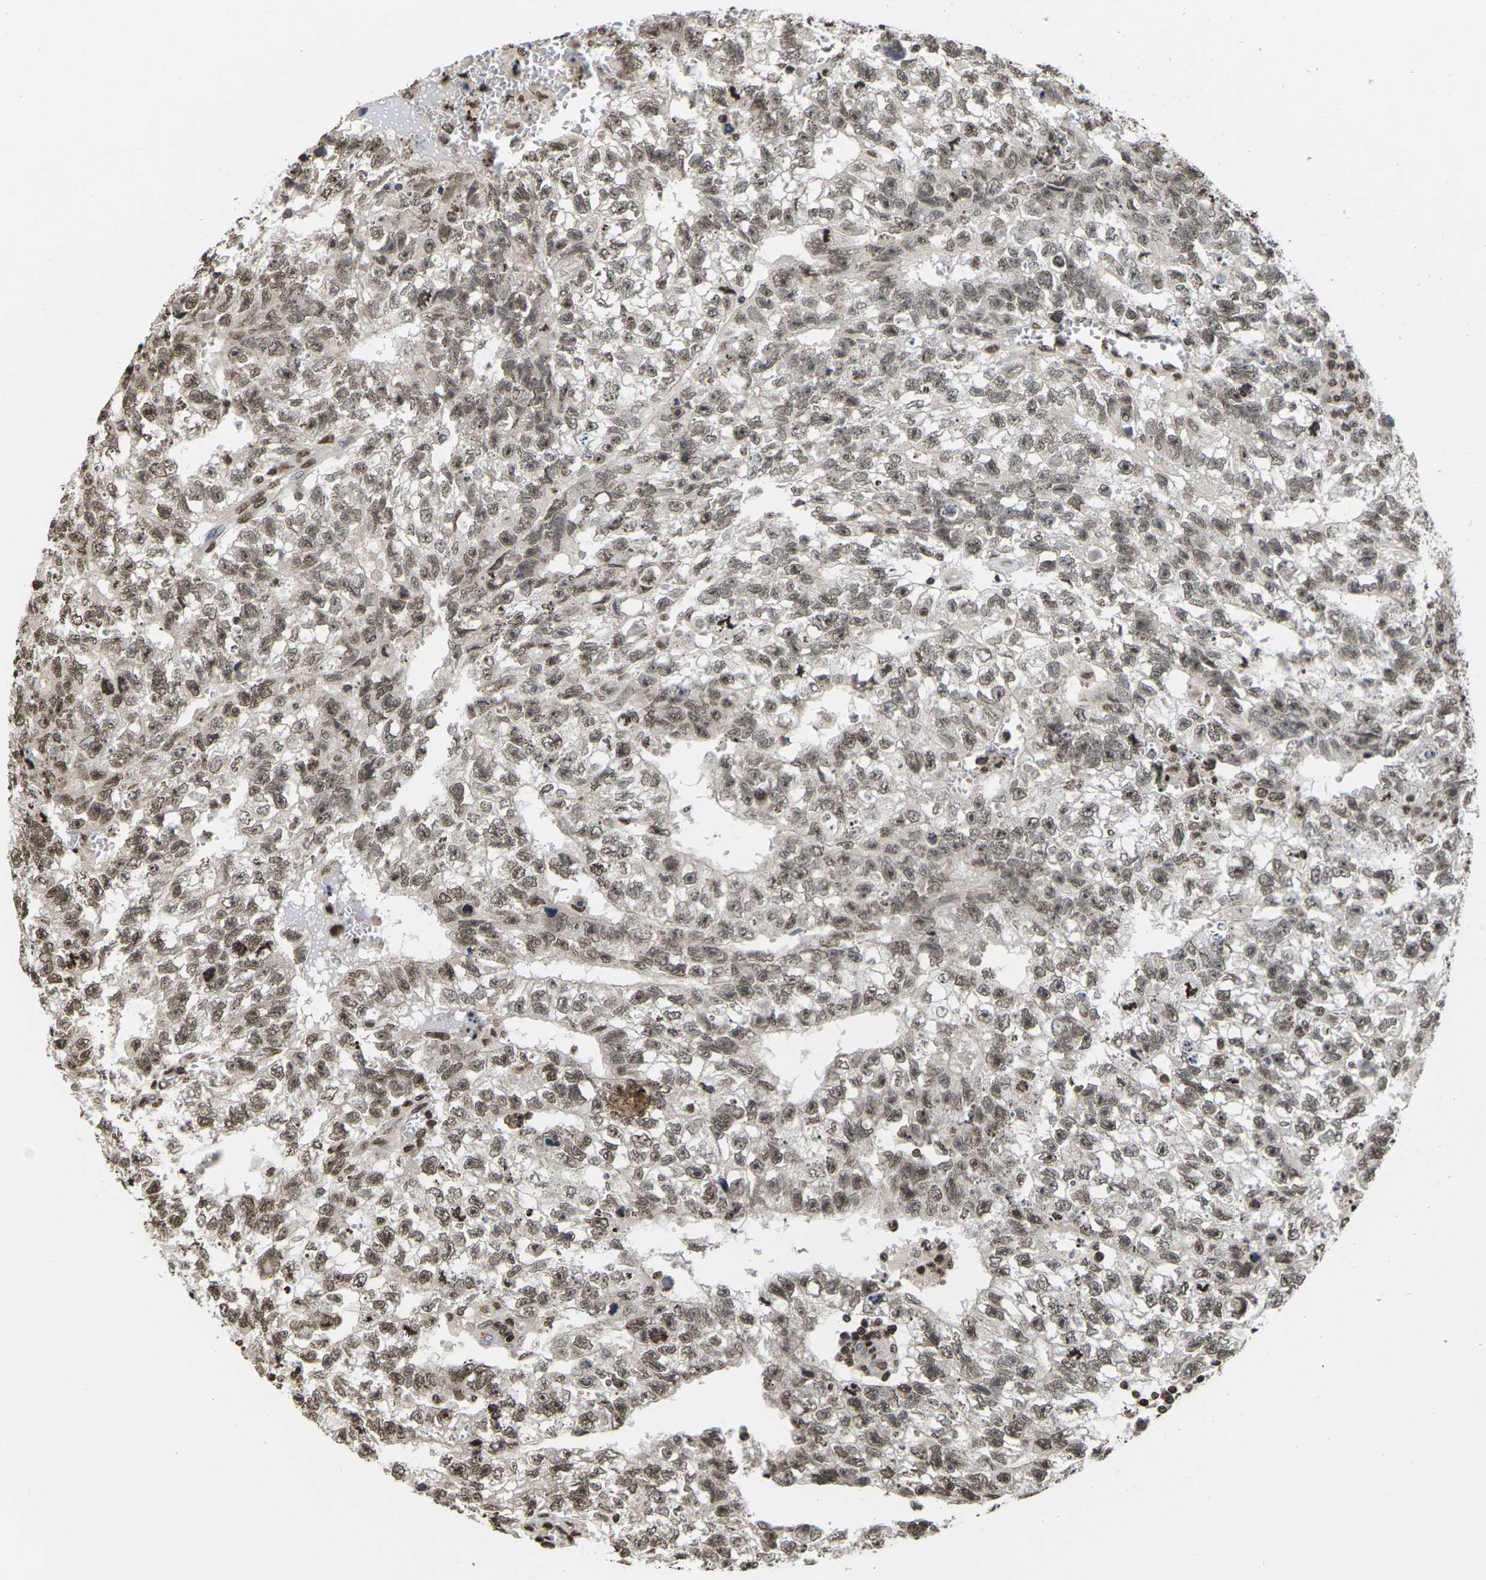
{"staining": {"intensity": "weak", "quantity": ">75%", "location": "nuclear"}, "tissue": "testis cancer", "cell_type": "Tumor cells", "image_type": "cancer", "snomed": [{"axis": "morphology", "description": "Seminoma, NOS"}, {"axis": "morphology", "description": "Carcinoma, Embryonal, NOS"}, {"axis": "topography", "description": "Testis"}], "caption": "DAB (3,3'-diaminobenzidine) immunohistochemical staining of testis embryonal carcinoma shows weak nuclear protein positivity in about >75% of tumor cells. (DAB (3,3'-diaminobenzidine) = brown stain, brightfield microscopy at high magnification).", "gene": "EMSY", "patient": {"sex": "male", "age": 38}}